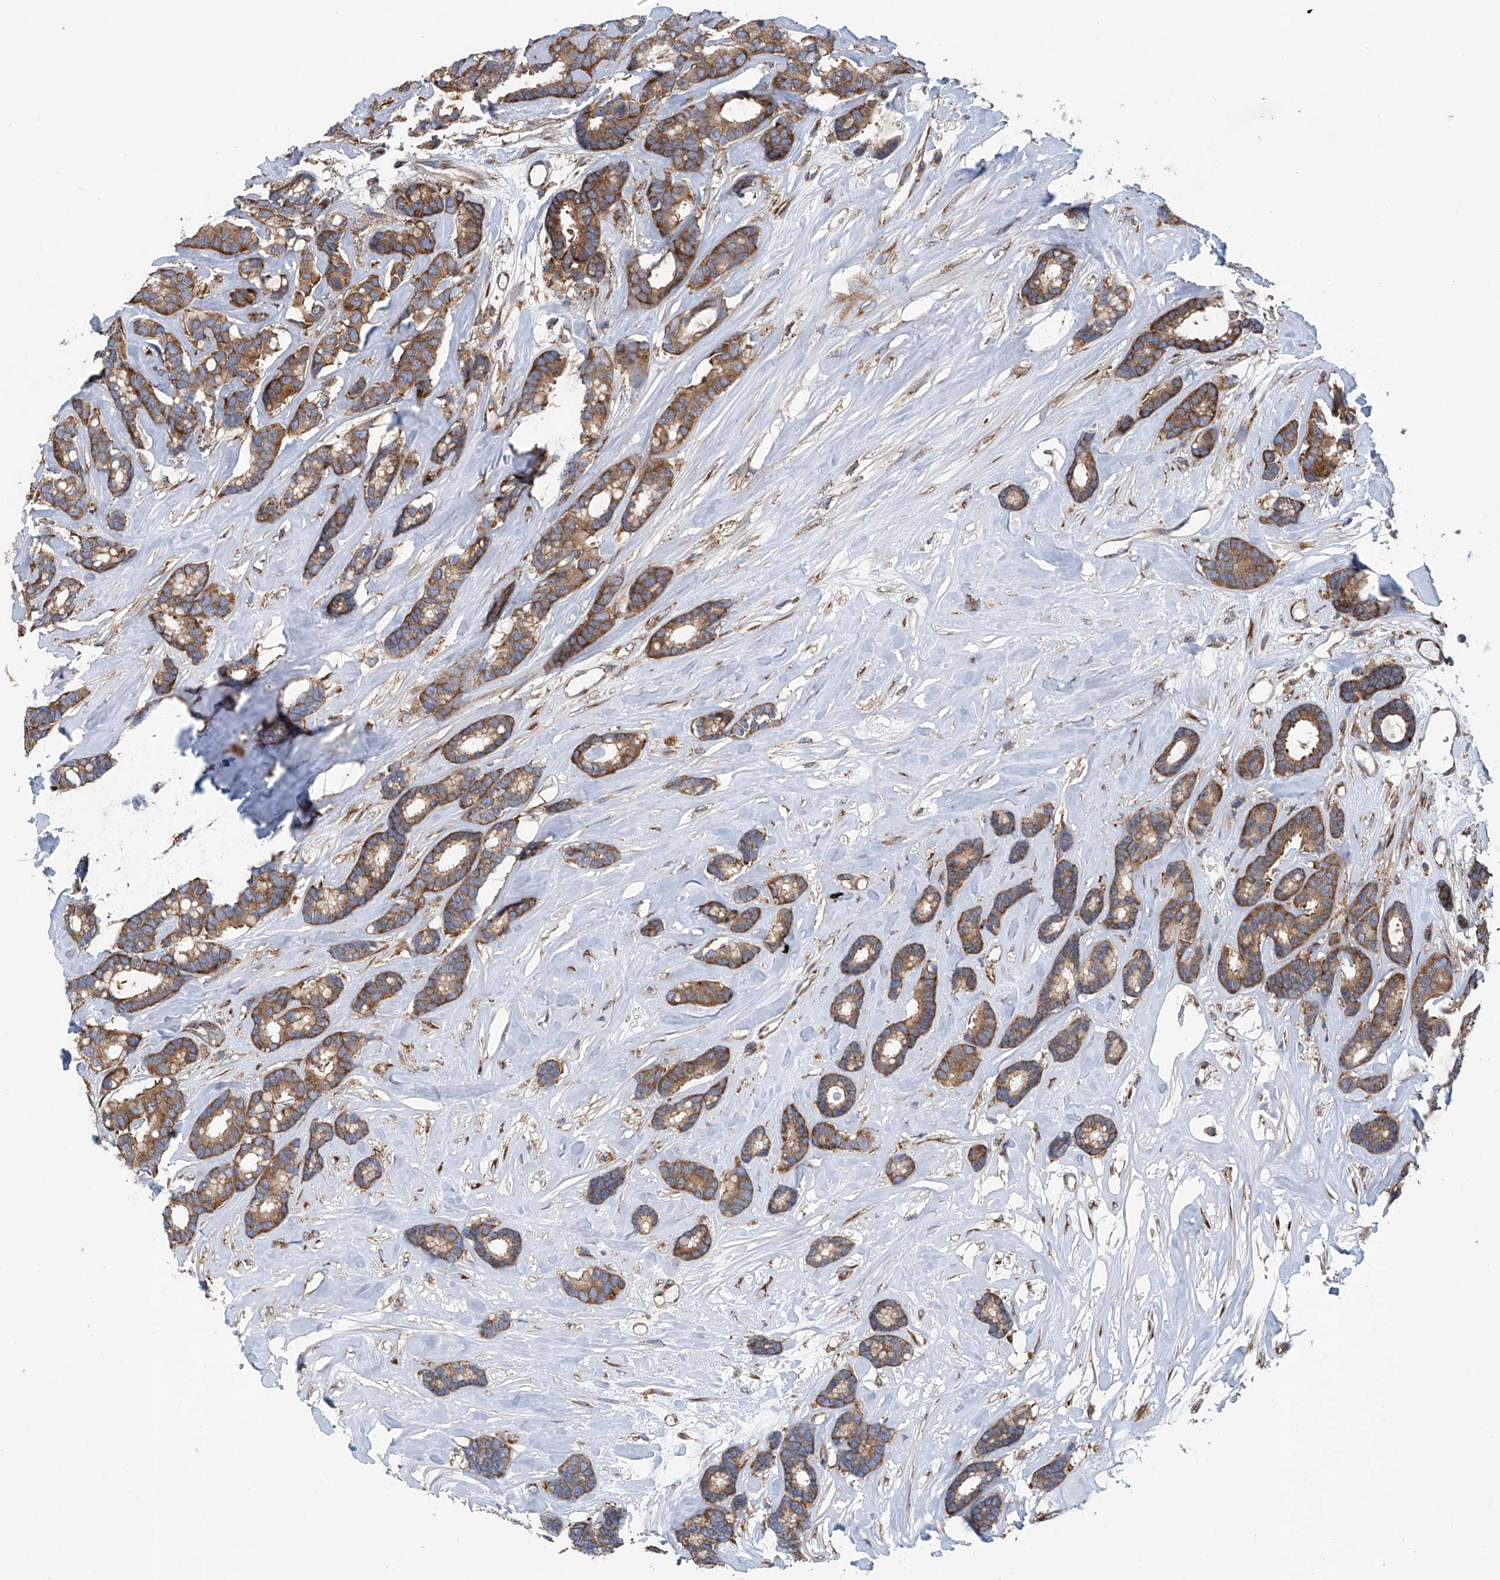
{"staining": {"intensity": "strong", "quantity": ">75%", "location": "cytoplasmic/membranous"}, "tissue": "breast cancer", "cell_type": "Tumor cells", "image_type": "cancer", "snomed": [{"axis": "morphology", "description": "Duct carcinoma"}, {"axis": "topography", "description": "Breast"}], "caption": "Immunohistochemistry (IHC) image of human breast cancer (invasive ductal carcinoma) stained for a protein (brown), which displays high levels of strong cytoplasmic/membranous expression in approximately >75% of tumor cells.", "gene": "SENP2", "patient": {"sex": "female", "age": 87}}